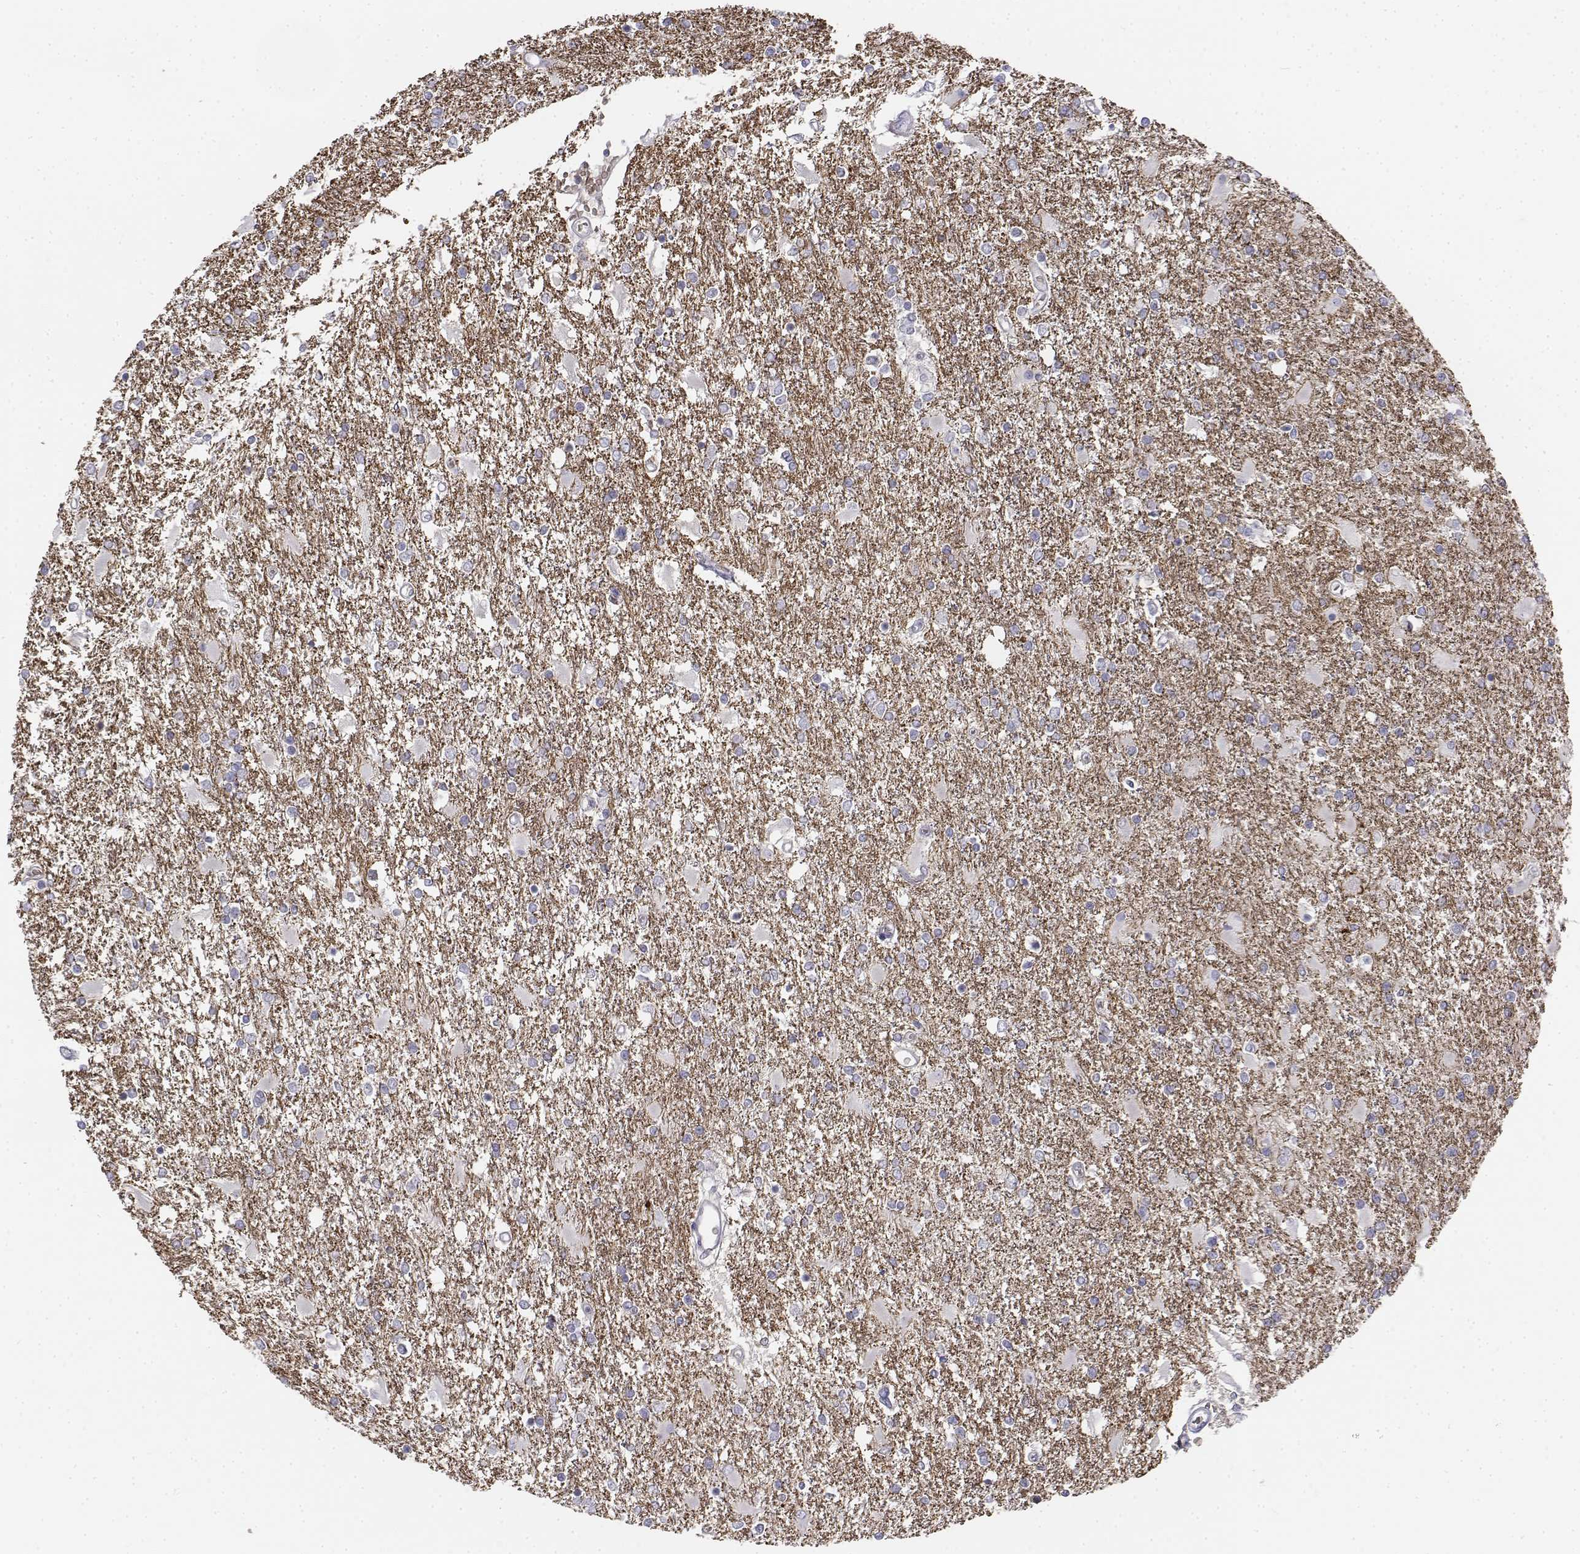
{"staining": {"intensity": "negative", "quantity": "none", "location": "none"}, "tissue": "glioma", "cell_type": "Tumor cells", "image_type": "cancer", "snomed": [{"axis": "morphology", "description": "Glioma, malignant, High grade"}, {"axis": "topography", "description": "Cerebral cortex"}], "caption": "Immunohistochemical staining of glioma shows no significant positivity in tumor cells.", "gene": "CADM1", "patient": {"sex": "male", "age": 79}}